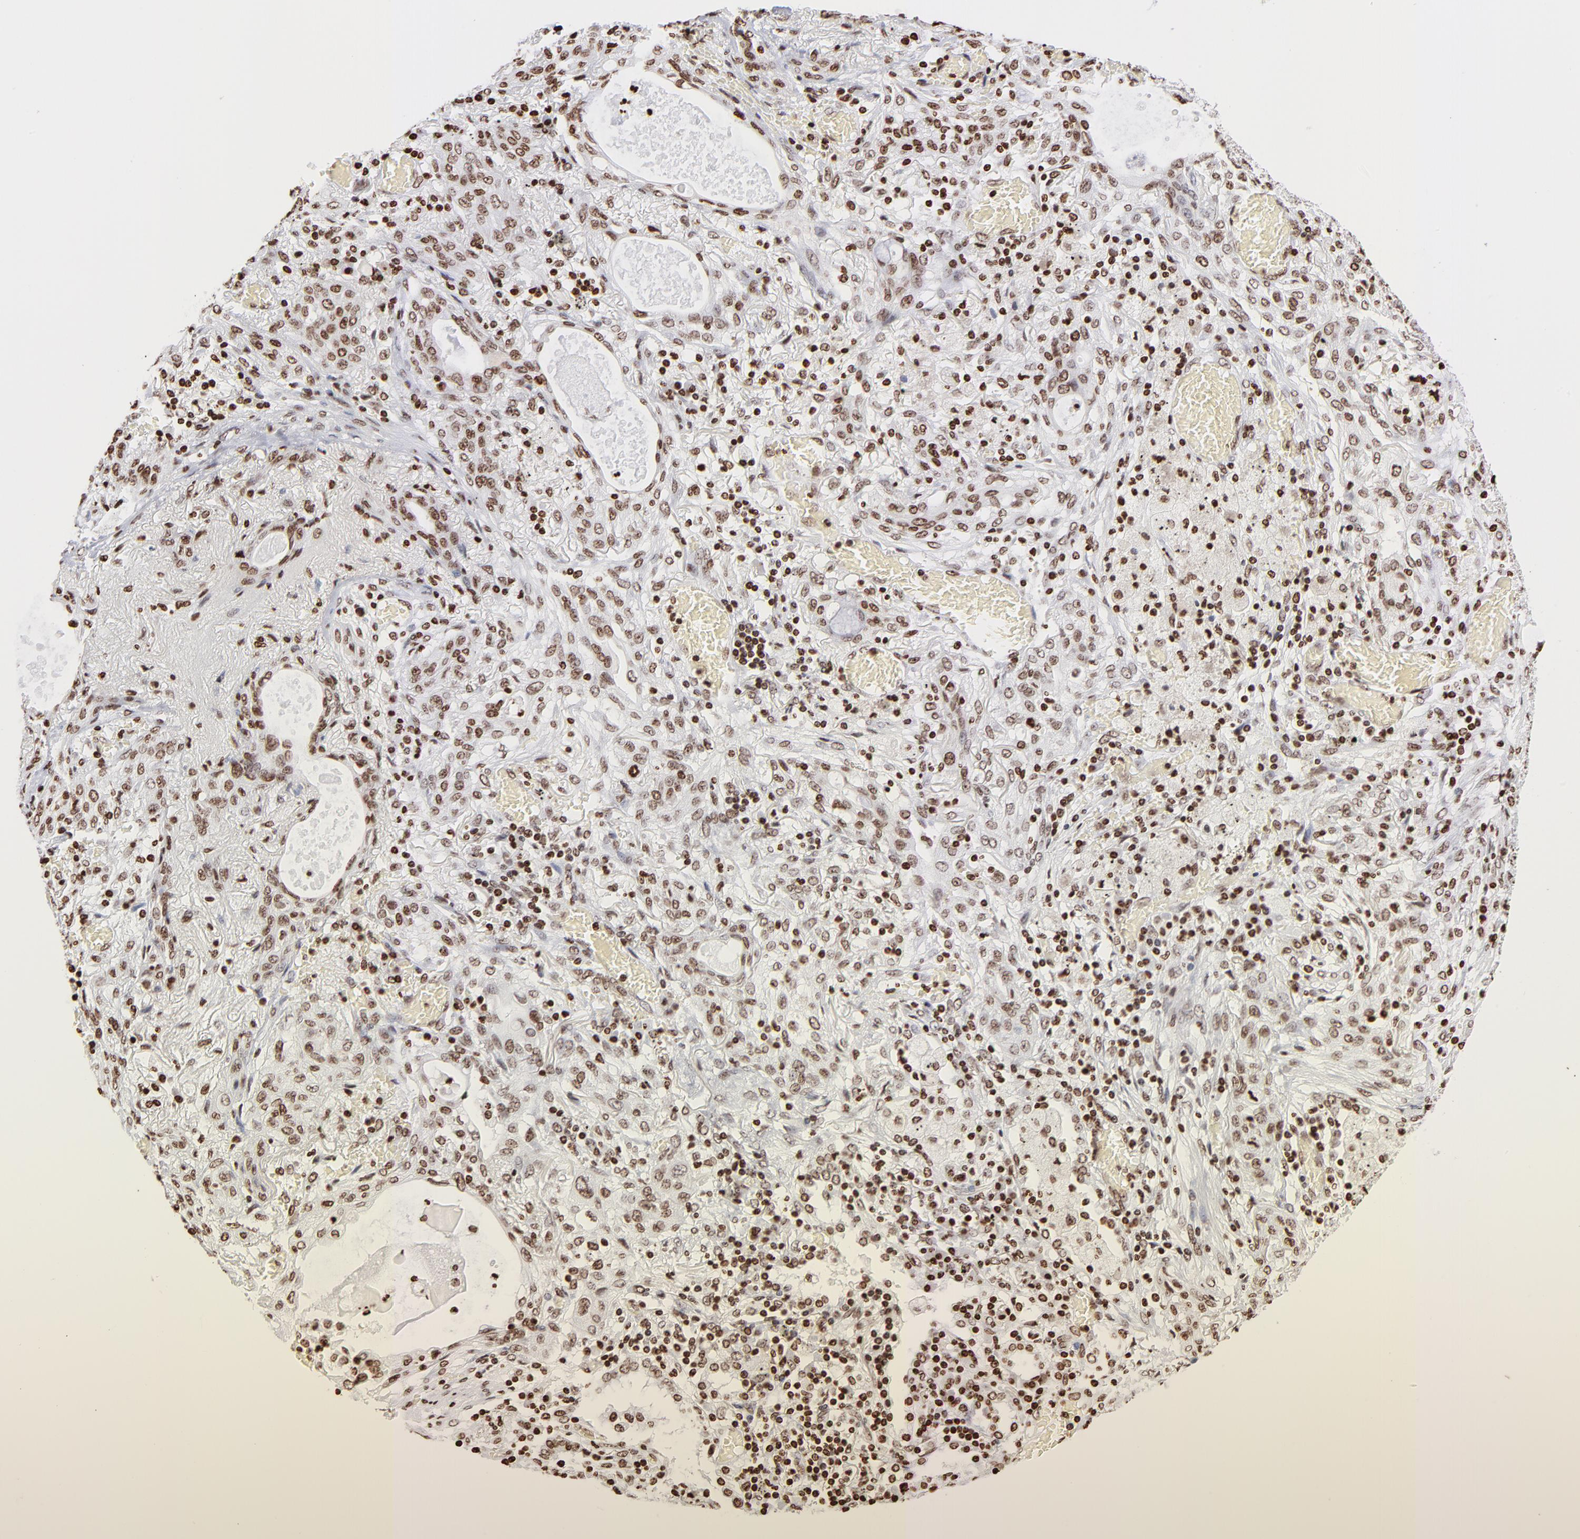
{"staining": {"intensity": "moderate", "quantity": ">75%", "location": "nuclear"}, "tissue": "lung cancer", "cell_type": "Tumor cells", "image_type": "cancer", "snomed": [{"axis": "morphology", "description": "Squamous cell carcinoma, NOS"}, {"axis": "topography", "description": "Lung"}], "caption": "Protein positivity by immunohistochemistry exhibits moderate nuclear staining in about >75% of tumor cells in squamous cell carcinoma (lung). The protein of interest is shown in brown color, while the nuclei are stained blue.", "gene": "RTL4", "patient": {"sex": "female", "age": 47}}